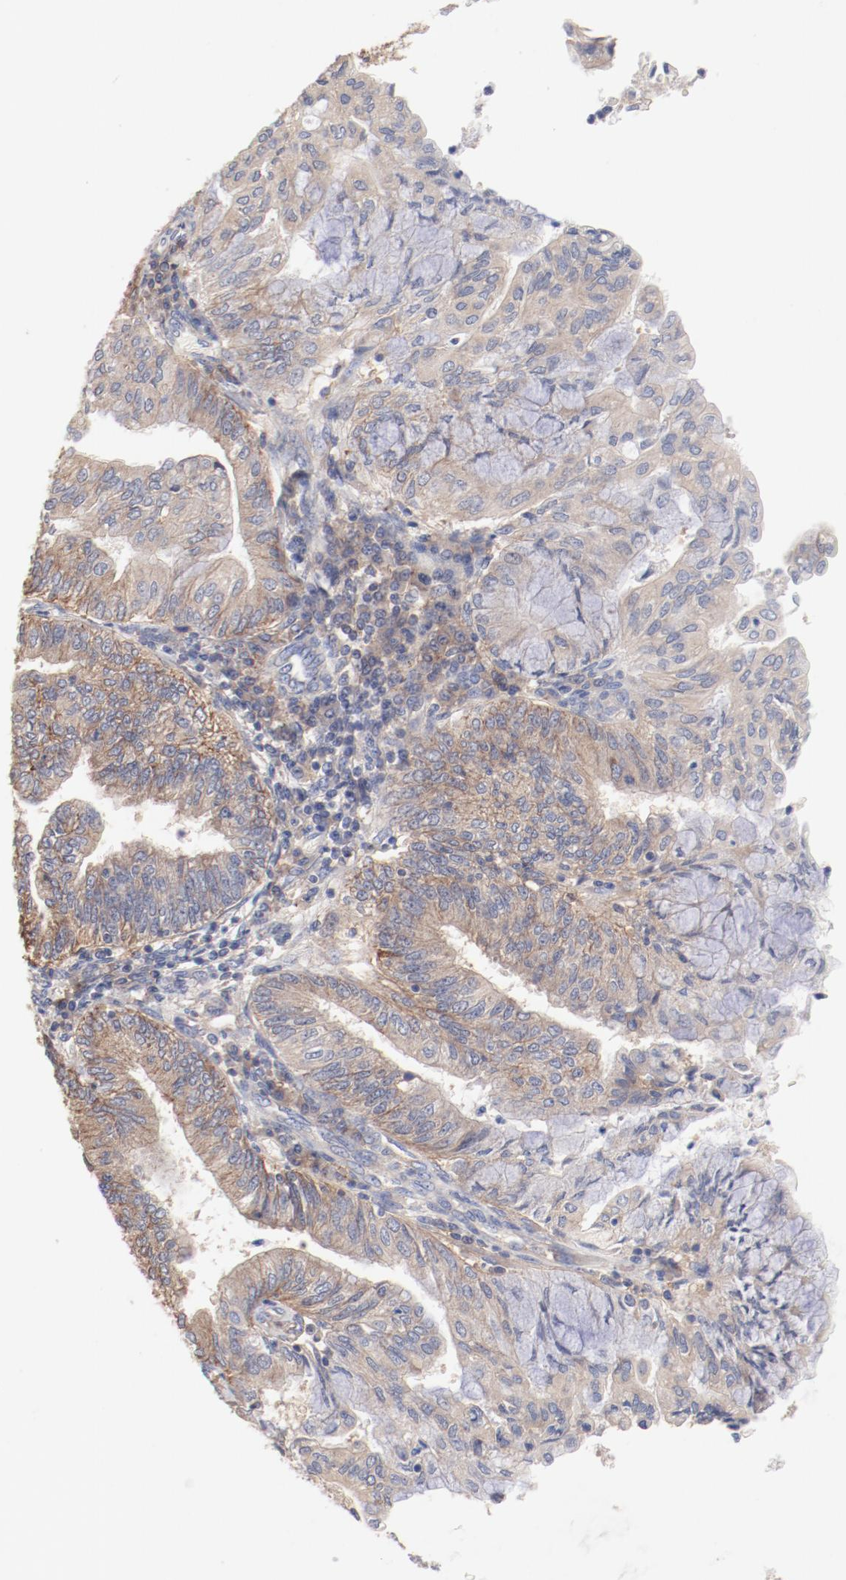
{"staining": {"intensity": "weak", "quantity": ">75%", "location": "cytoplasmic/membranous"}, "tissue": "endometrial cancer", "cell_type": "Tumor cells", "image_type": "cancer", "snomed": [{"axis": "morphology", "description": "Adenocarcinoma, NOS"}, {"axis": "topography", "description": "Endometrium"}], "caption": "DAB (3,3'-diaminobenzidine) immunohistochemical staining of endometrial cancer demonstrates weak cytoplasmic/membranous protein expression in about >75% of tumor cells.", "gene": "SETD3", "patient": {"sex": "female", "age": 59}}